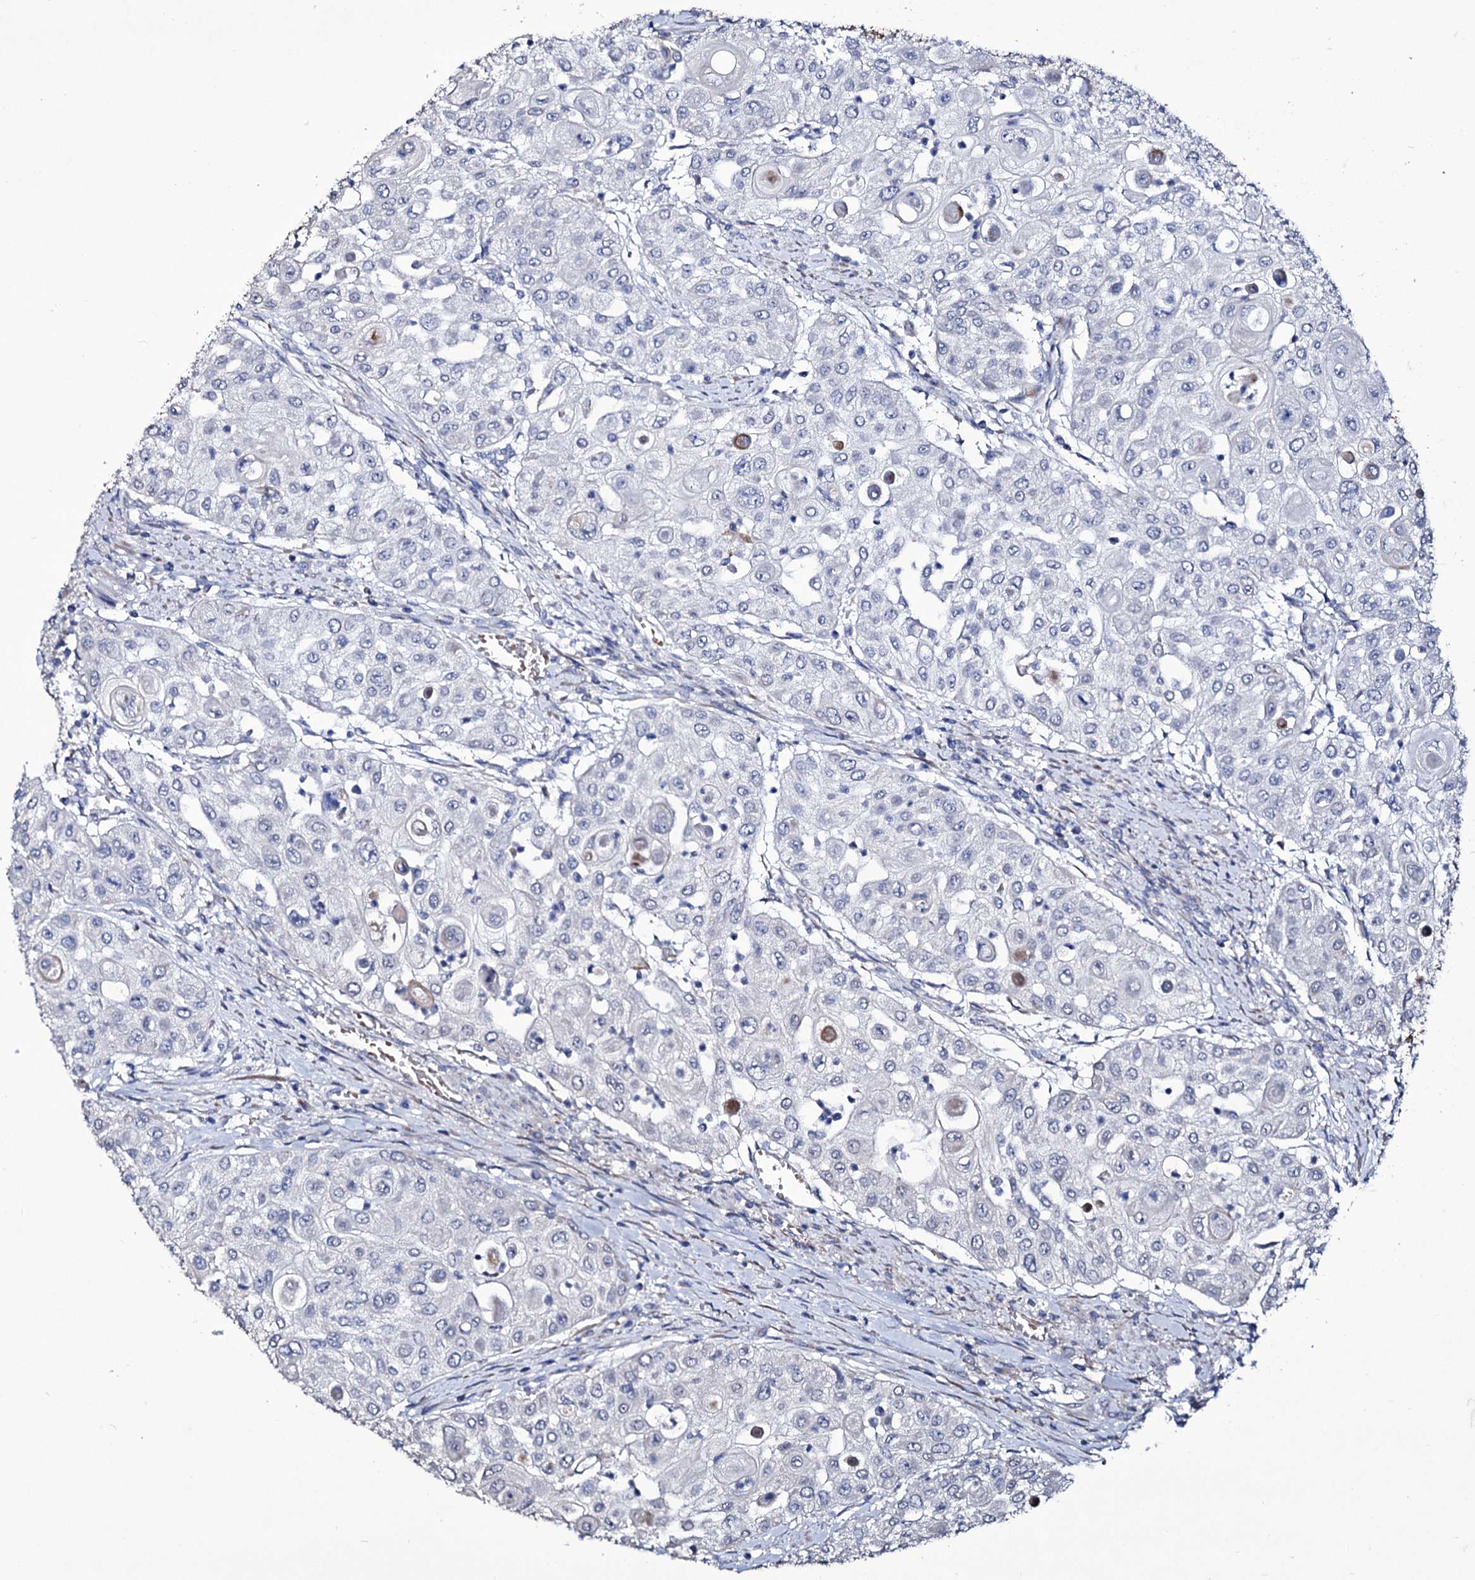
{"staining": {"intensity": "negative", "quantity": "none", "location": "none"}, "tissue": "urothelial cancer", "cell_type": "Tumor cells", "image_type": "cancer", "snomed": [{"axis": "morphology", "description": "Urothelial carcinoma, High grade"}, {"axis": "topography", "description": "Urinary bladder"}], "caption": "Human urothelial cancer stained for a protein using immunohistochemistry (IHC) reveals no expression in tumor cells.", "gene": "TUBGCP5", "patient": {"sex": "female", "age": 79}}